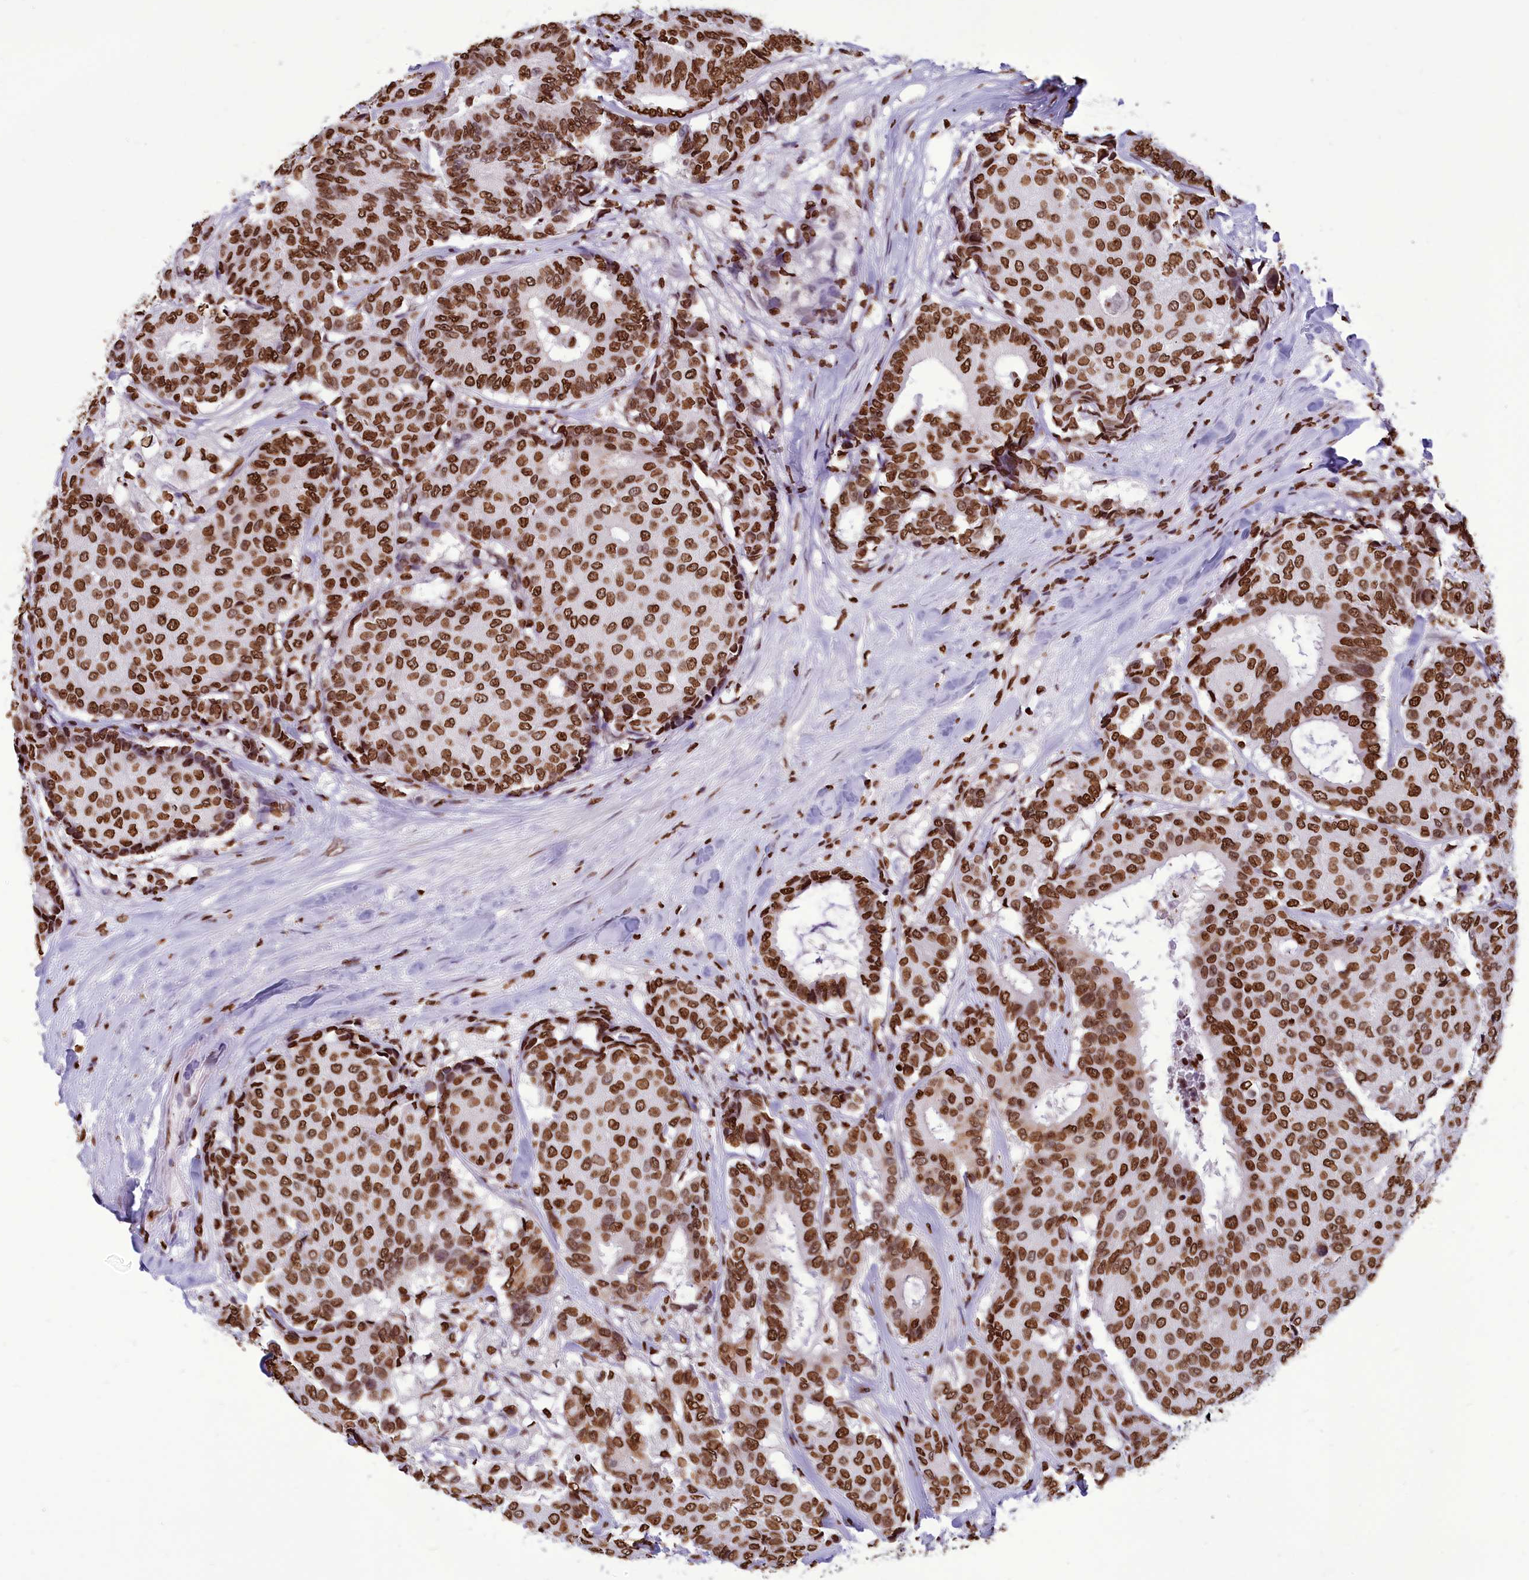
{"staining": {"intensity": "strong", "quantity": ">75%", "location": "nuclear"}, "tissue": "breast cancer", "cell_type": "Tumor cells", "image_type": "cancer", "snomed": [{"axis": "morphology", "description": "Duct carcinoma"}, {"axis": "topography", "description": "Breast"}], "caption": "The photomicrograph reveals immunohistochemical staining of invasive ductal carcinoma (breast). There is strong nuclear staining is seen in about >75% of tumor cells.", "gene": "AKAP17A", "patient": {"sex": "female", "age": 75}}